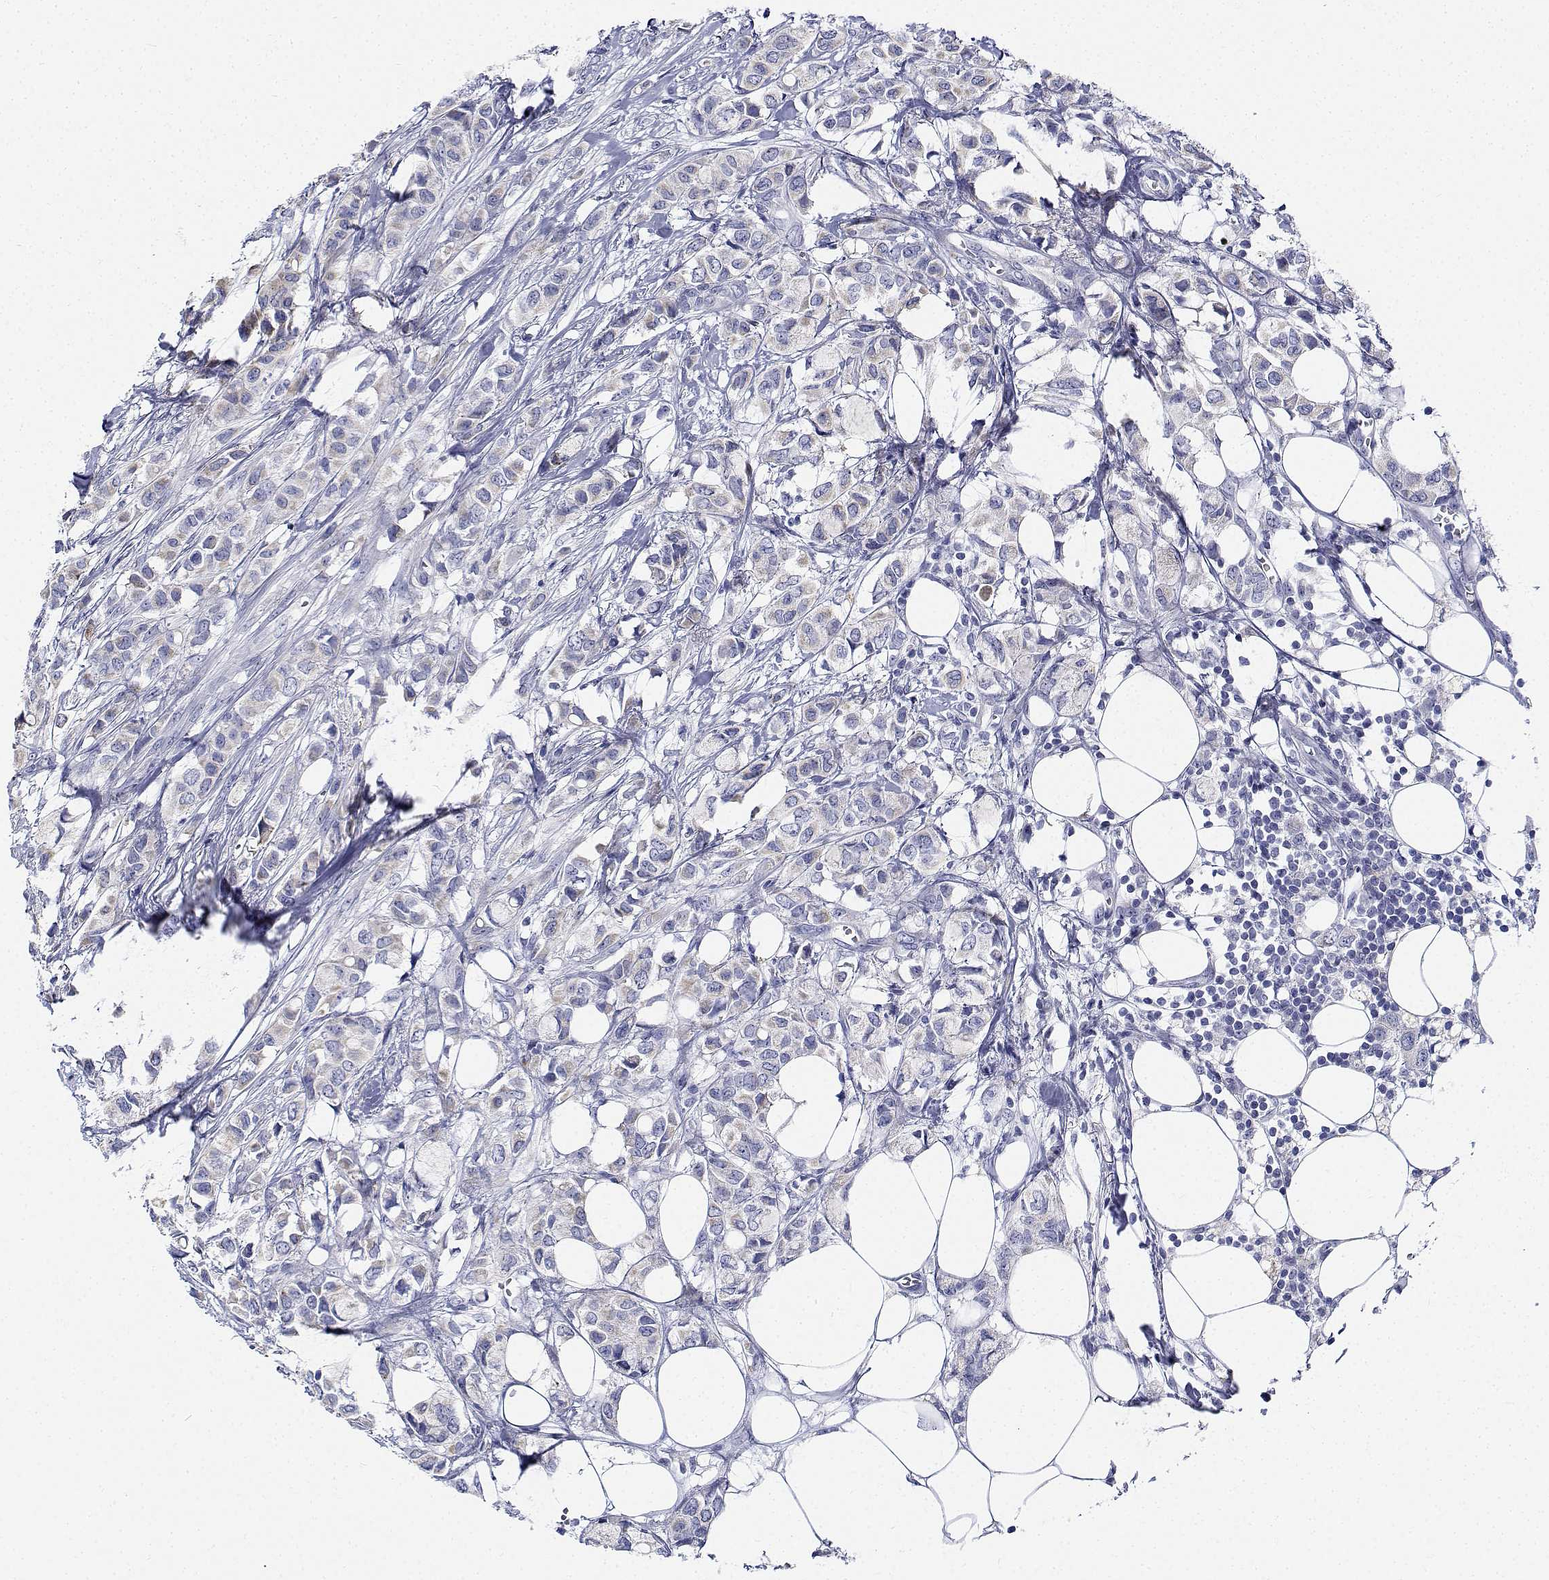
{"staining": {"intensity": "negative", "quantity": "none", "location": "none"}, "tissue": "breast cancer", "cell_type": "Tumor cells", "image_type": "cancer", "snomed": [{"axis": "morphology", "description": "Duct carcinoma"}, {"axis": "topography", "description": "Breast"}], "caption": "Immunohistochemistry of human breast cancer displays no positivity in tumor cells.", "gene": "CDHR3", "patient": {"sex": "female", "age": 85}}